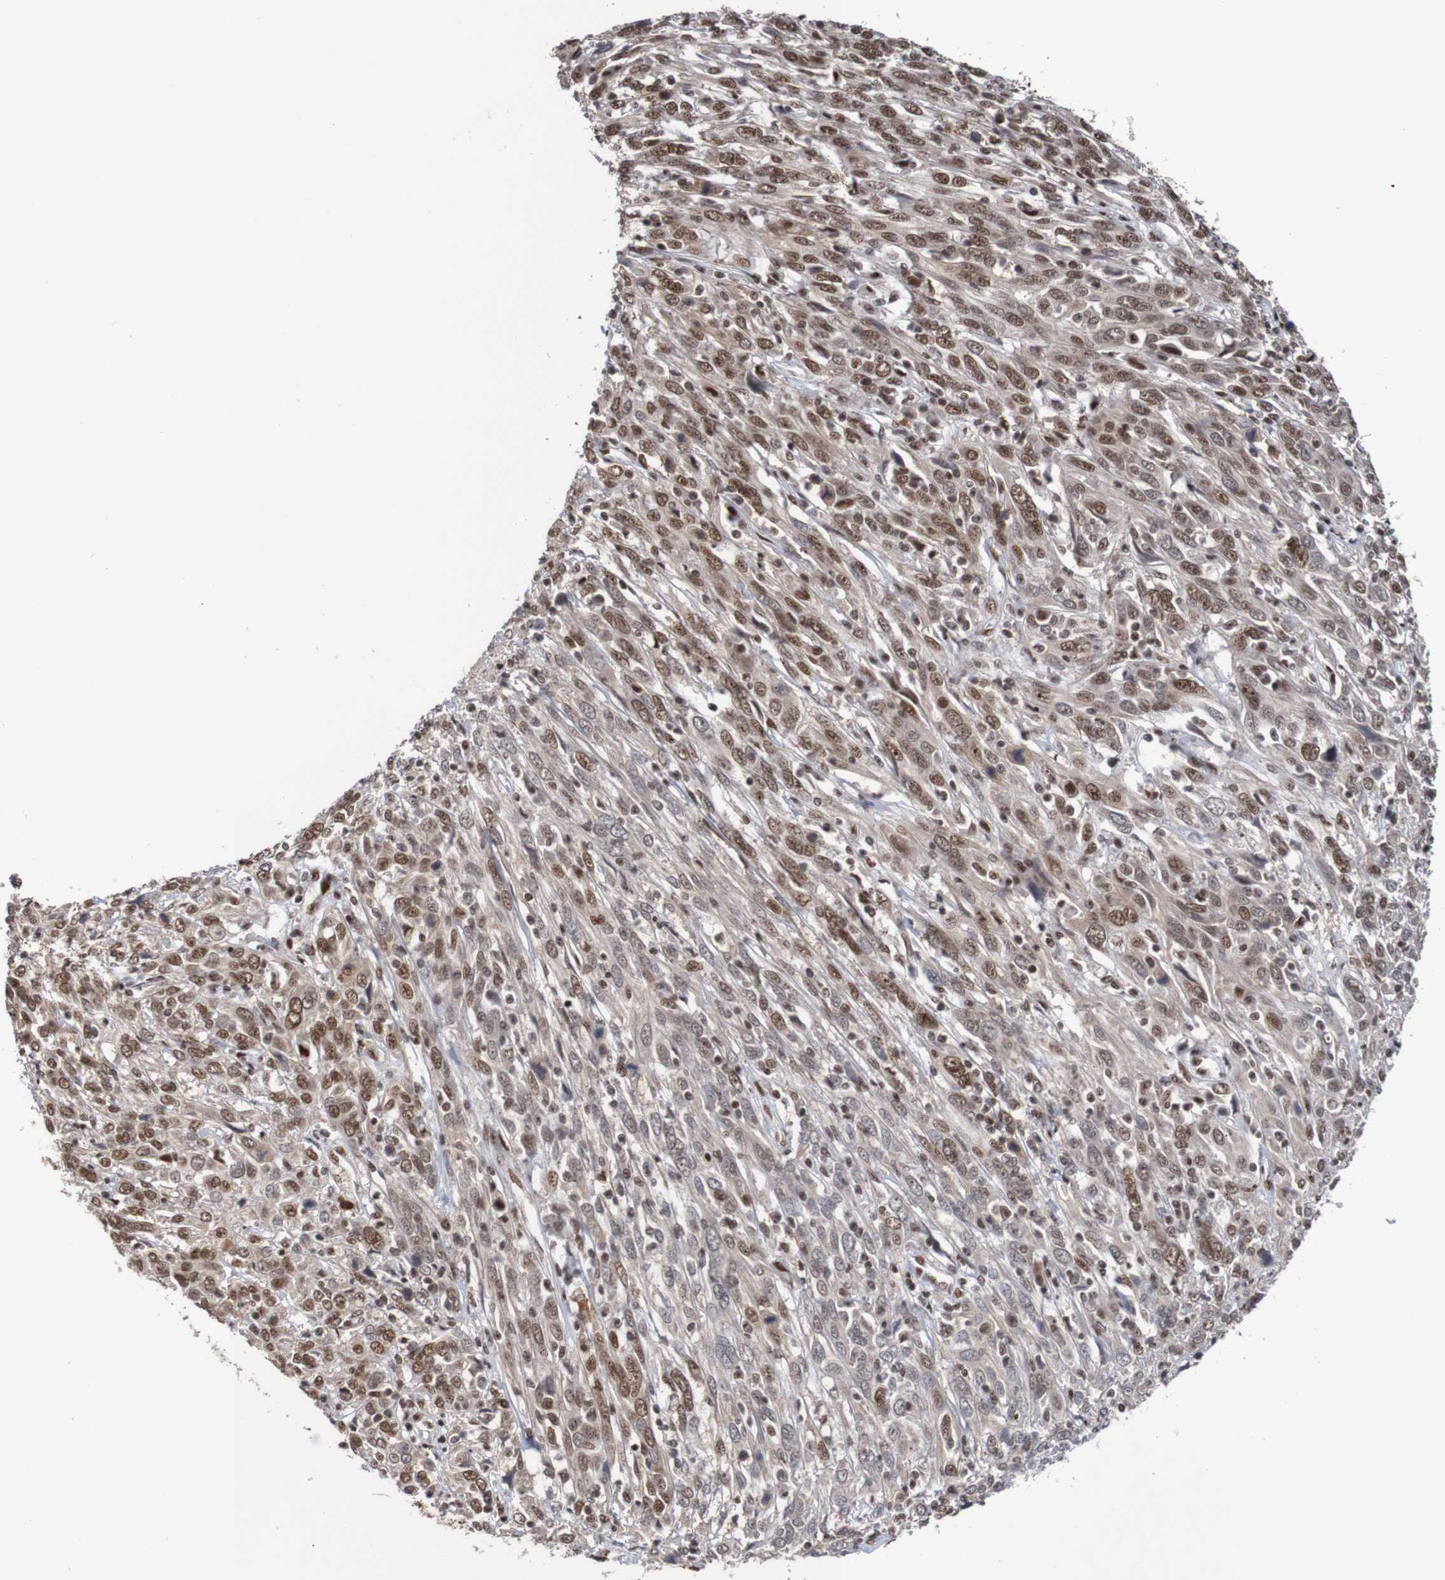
{"staining": {"intensity": "strong", "quantity": ">75%", "location": "nuclear"}, "tissue": "cervical cancer", "cell_type": "Tumor cells", "image_type": "cancer", "snomed": [{"axis": "morphology", "description": "Squamous cell carcinoma, NOS"}, {"axis": "topography", "description": "Cervix"}], "caption": "The micrograph shows a brown stain indicating the presence of a protein in the nuclear of tumor cells in squamous cell carcinoma (cervical).", "gene": "CDC5L", "patient": {"sex": "female", "age": 46}}